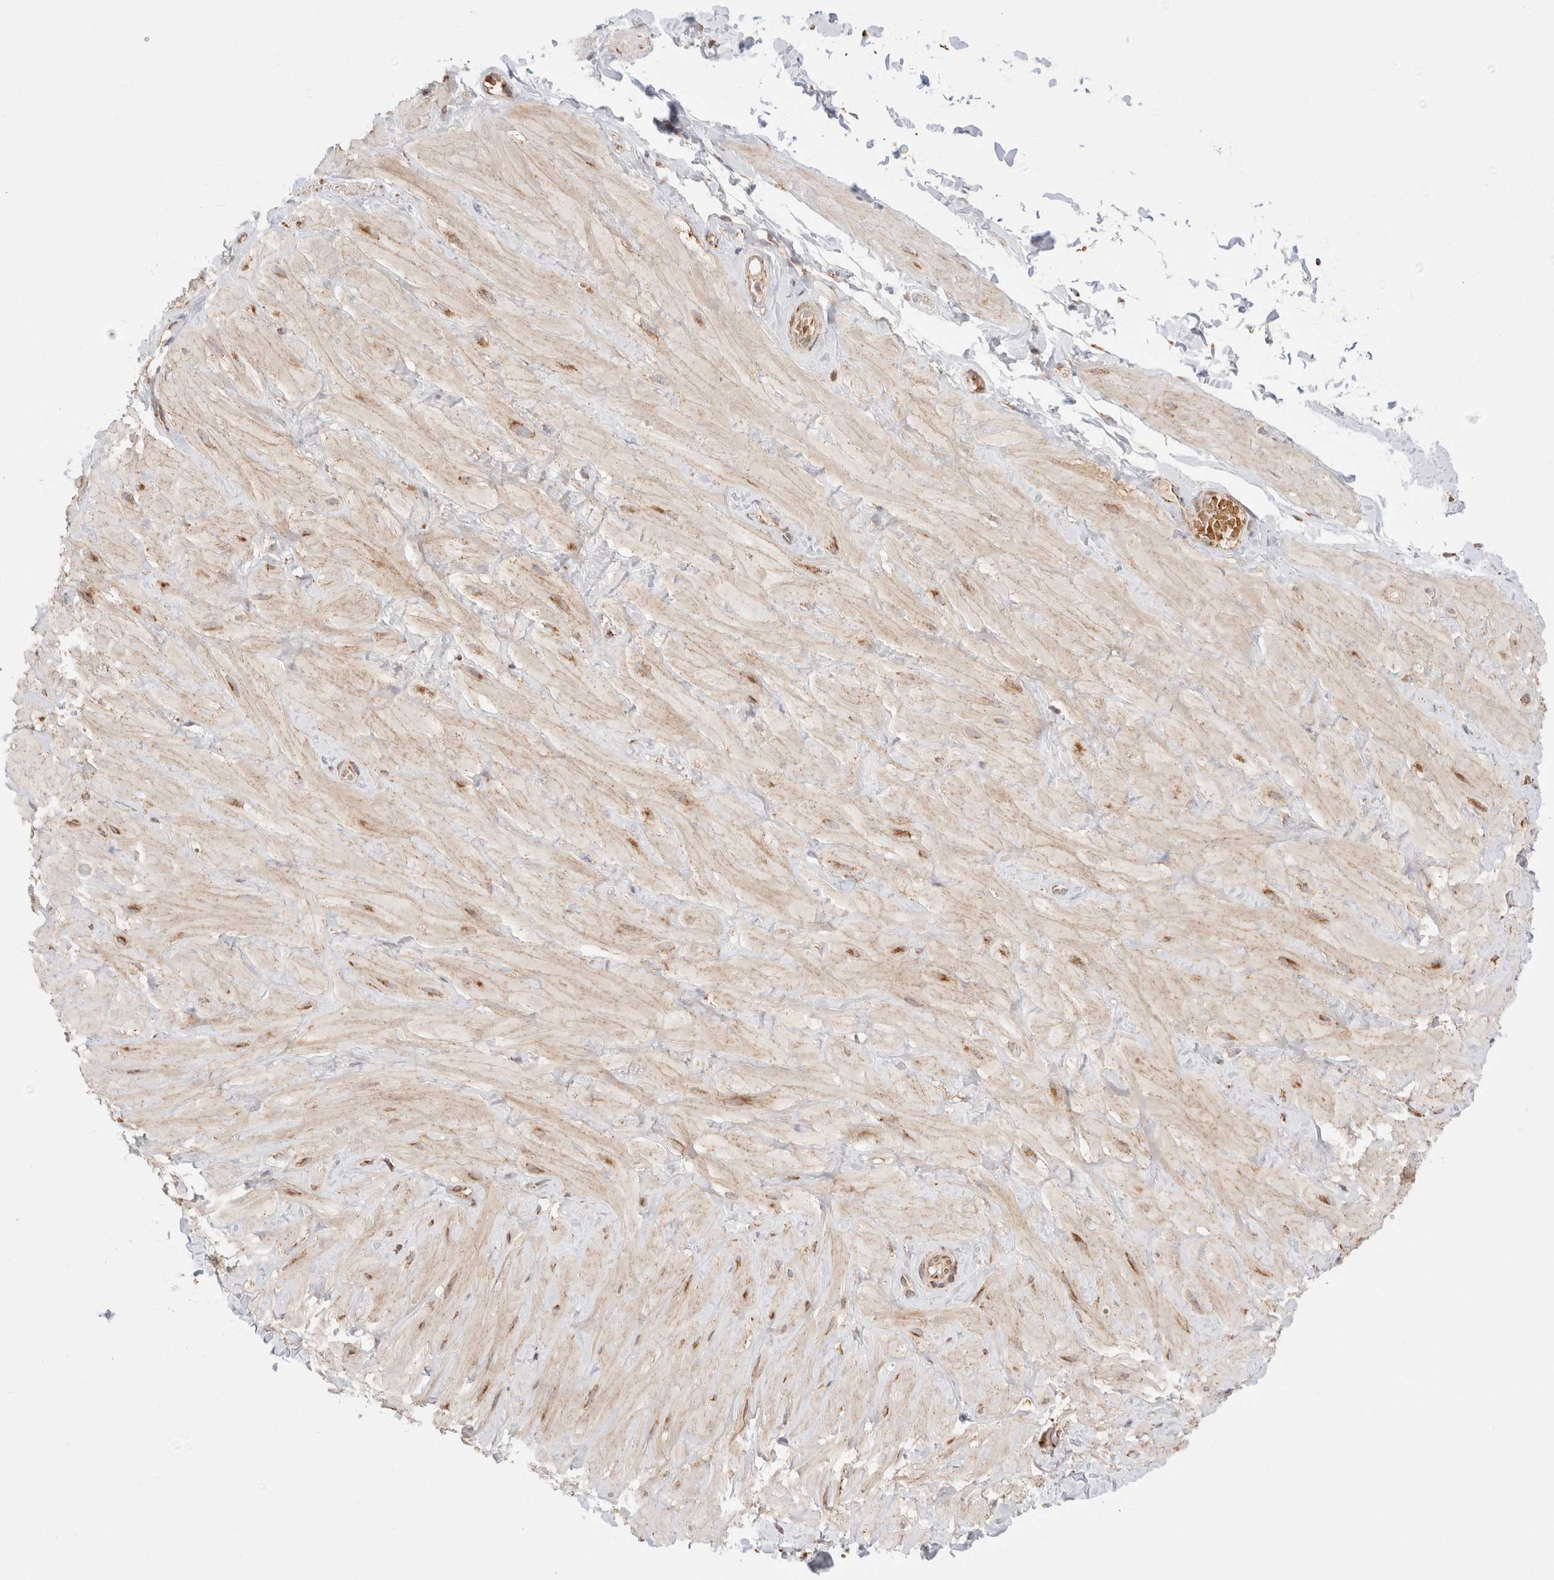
{"staining": {"intensity": "moderate", "quantity": ">75%", "location": "cytoplasmic/membranous"}, "tissue": "adipose tissue", "cell_type": "Adipocytes", "image_type": "normal", "snomed": [{"axis": "morphology", "description": "Normal tissue, NOS"}, {"axis": "topography", "description": "Adipose tissue"}, {"axis": "topography", "description": "Vascular tissue"}, {"axis": "topography", "description": "Peripheral nerve tissue"}], "caption": "Protein staining exhibits moderate cytoplasmic/membranous positivity in approximately >75% of adipocytes in normal adipose tissue.", "gene": "TMPPE", "patient": {"sex": "male", "age": 25}}